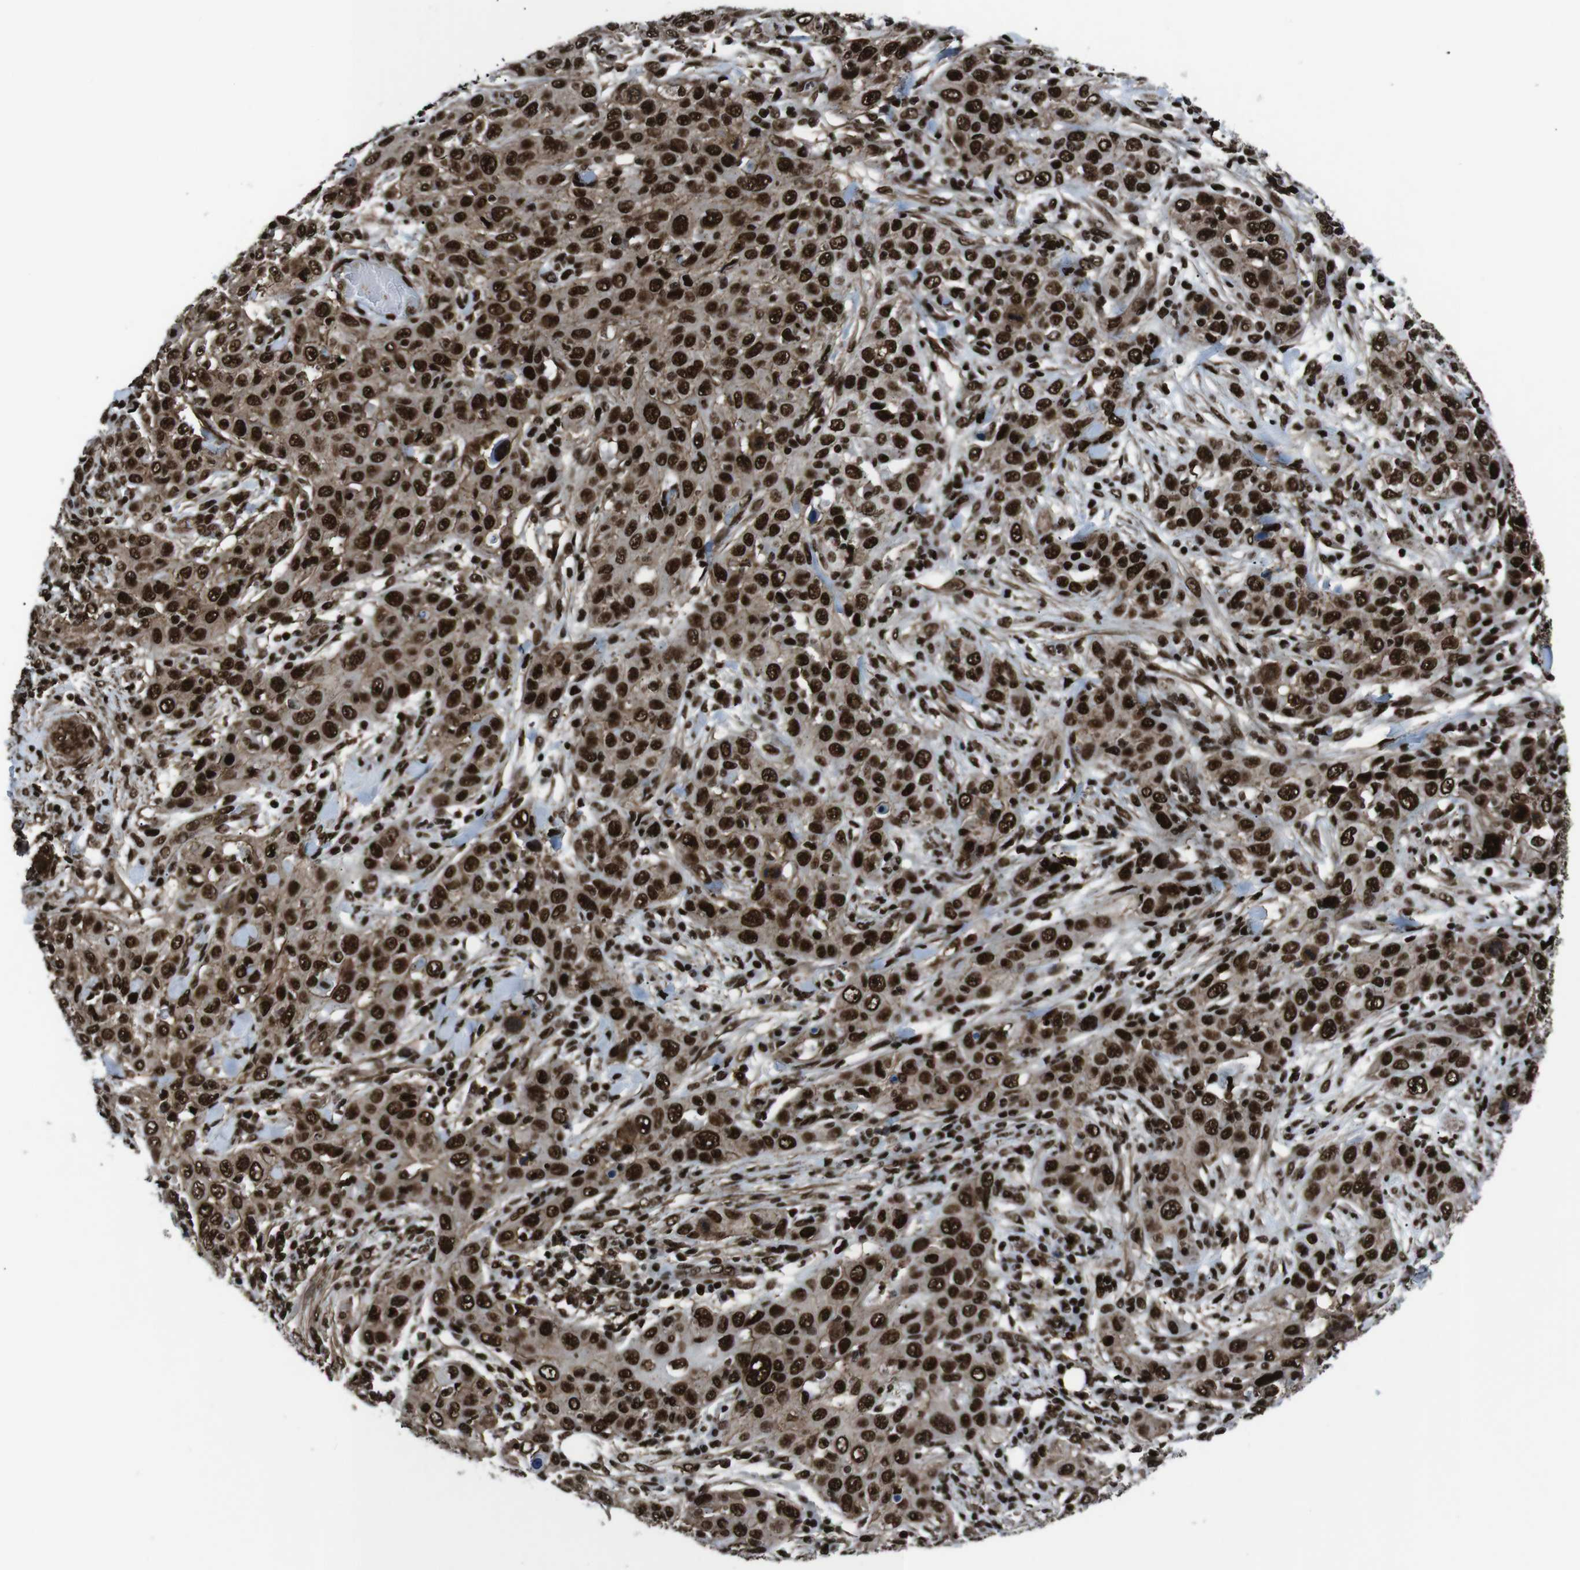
{"staining": {"intensity": "strong", "quantity": ">75%", "location": "cytoplasmic/membranous,nuclear"}, "tissue": "skin cancer", "cell_type": "Tumor cells", "image_type": "cancer", "snomed": [{"axis": "morphology", "description": "Squamous cell carcinoma, NOS"}, {"axis": "topography", "description": "Skin"}], "caption": "Strong cytoplasmic/membranous and nuclear positivity for a protein is appreciated in about >75% of tumor cells of skin cancer (squamous cell carcinoma) using immunohistochemistry.", "gene": "HNRNPU", "patient": {"sex": "female", "age": 88}}